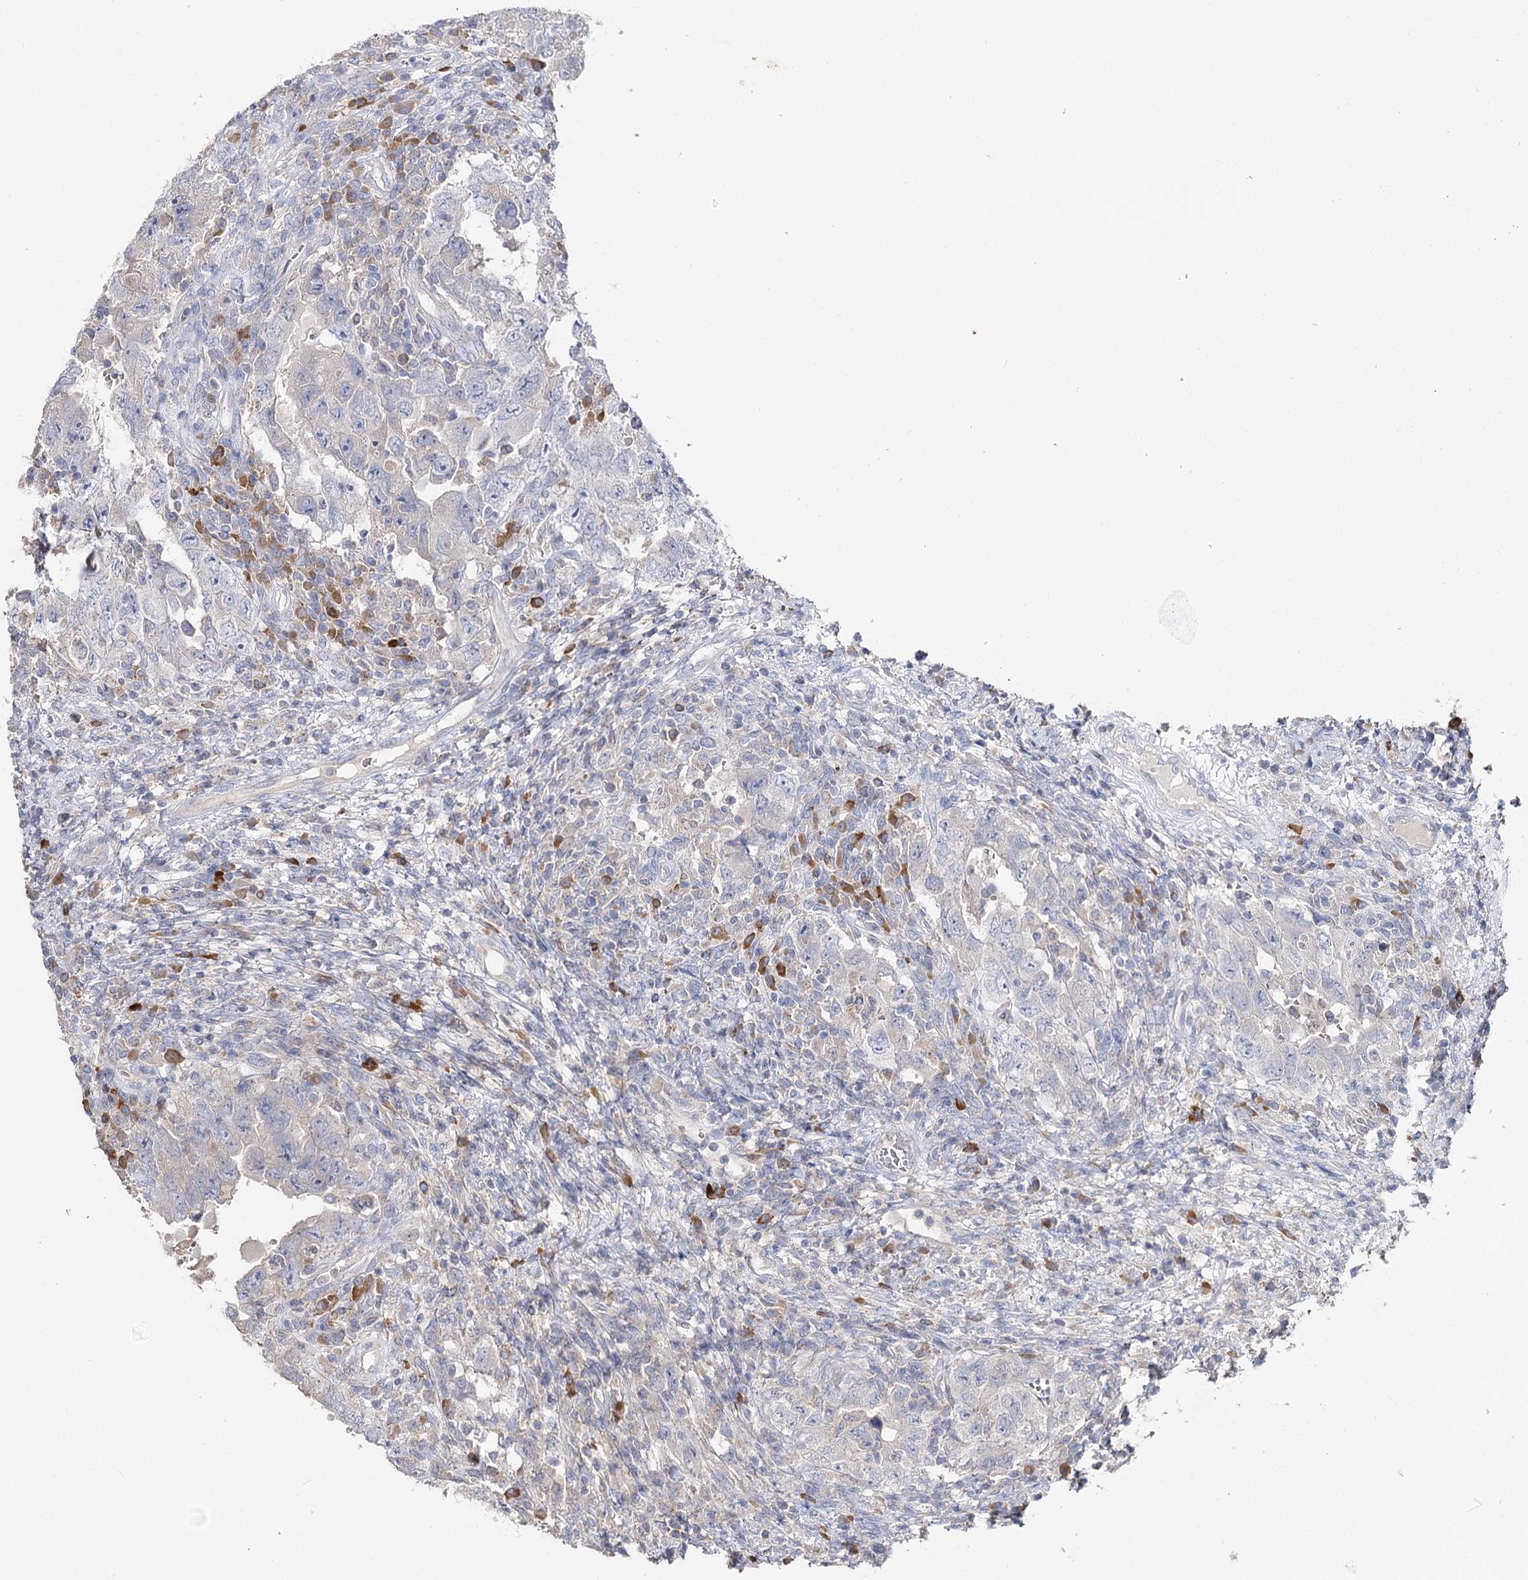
{"staining": {"intensity": "negative", "quantity": "none", "location": "none"}, "tissue": "testis cancer", "cell_type": "Tumor cells", "image_type": "cancer", "snomed": [{"axis": "morphology", "description": "Carcinoma, Embryonal, NOS"}, {"axis": "topography", "description": "Testis"}], "caption": "Testis cancer was stained to show a protein in brown. There is no significant positivity in tumor cells. (IHC, brightfield microscopy, high magnification).", "gene": "IL1RAP", "patient": {"sex": "male", "age": 26}}